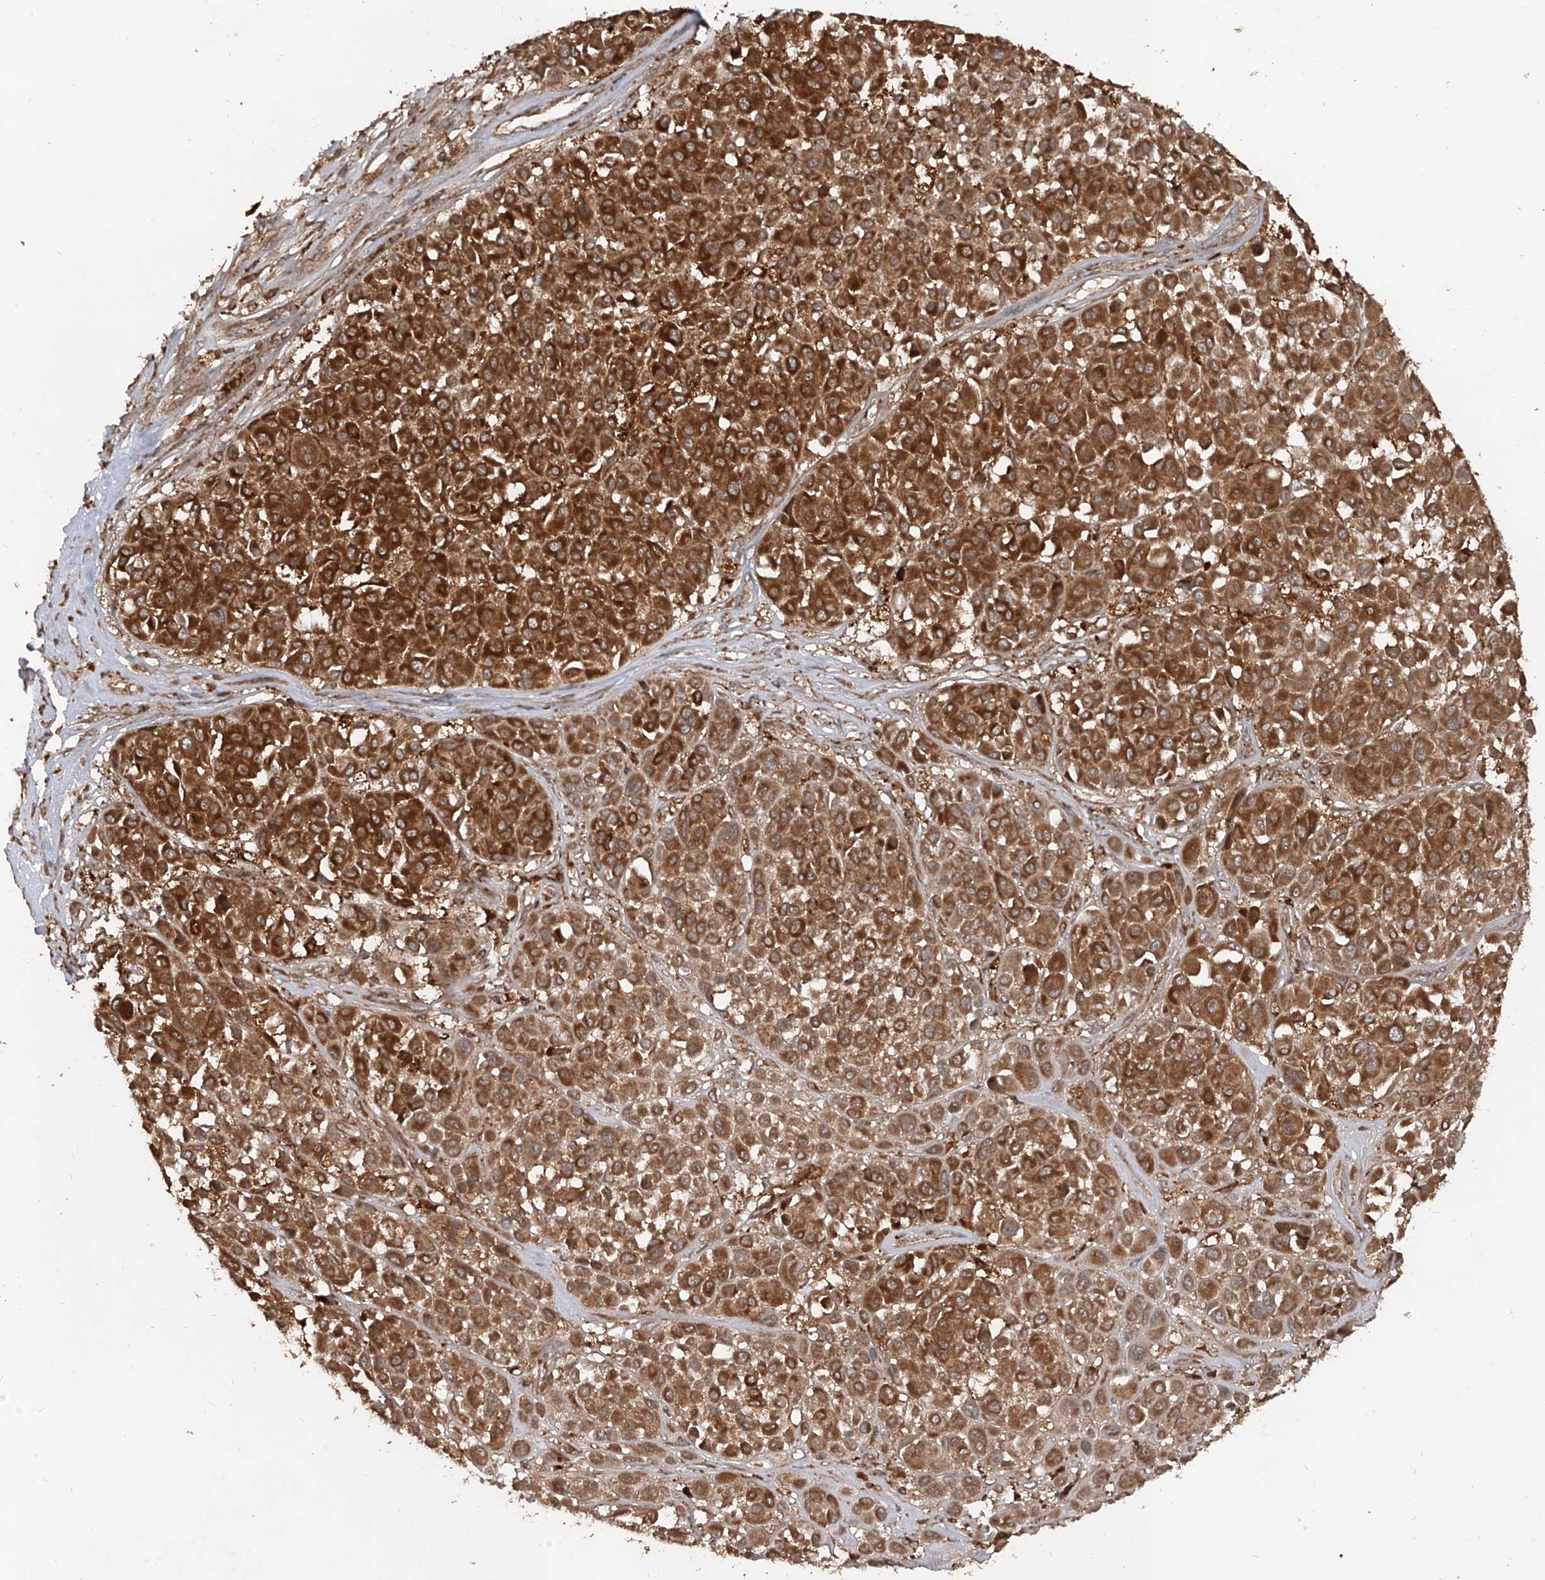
{"staining": {"intensity": "strong", "quantity": ">75%", "location": "cytoplasmic/membranous"}, "tissue": "melanoma", "cell_type": "Tumor cells", "image_type": "cancer", "snomed": [{"axis": "morphology", "description": "Malignant melanoma, Metastatic site"}, {"axis": "topography", "description": "Soft tissue"}], "caption": "High-power microscopy captured an IHC photomicrograph of melanoma, revealing strong cytoplasmic/membranous positivity in approximately >75% of tumor cells.", "gene": "AIM2", "patient": {"sex": "male", "age": 41}}